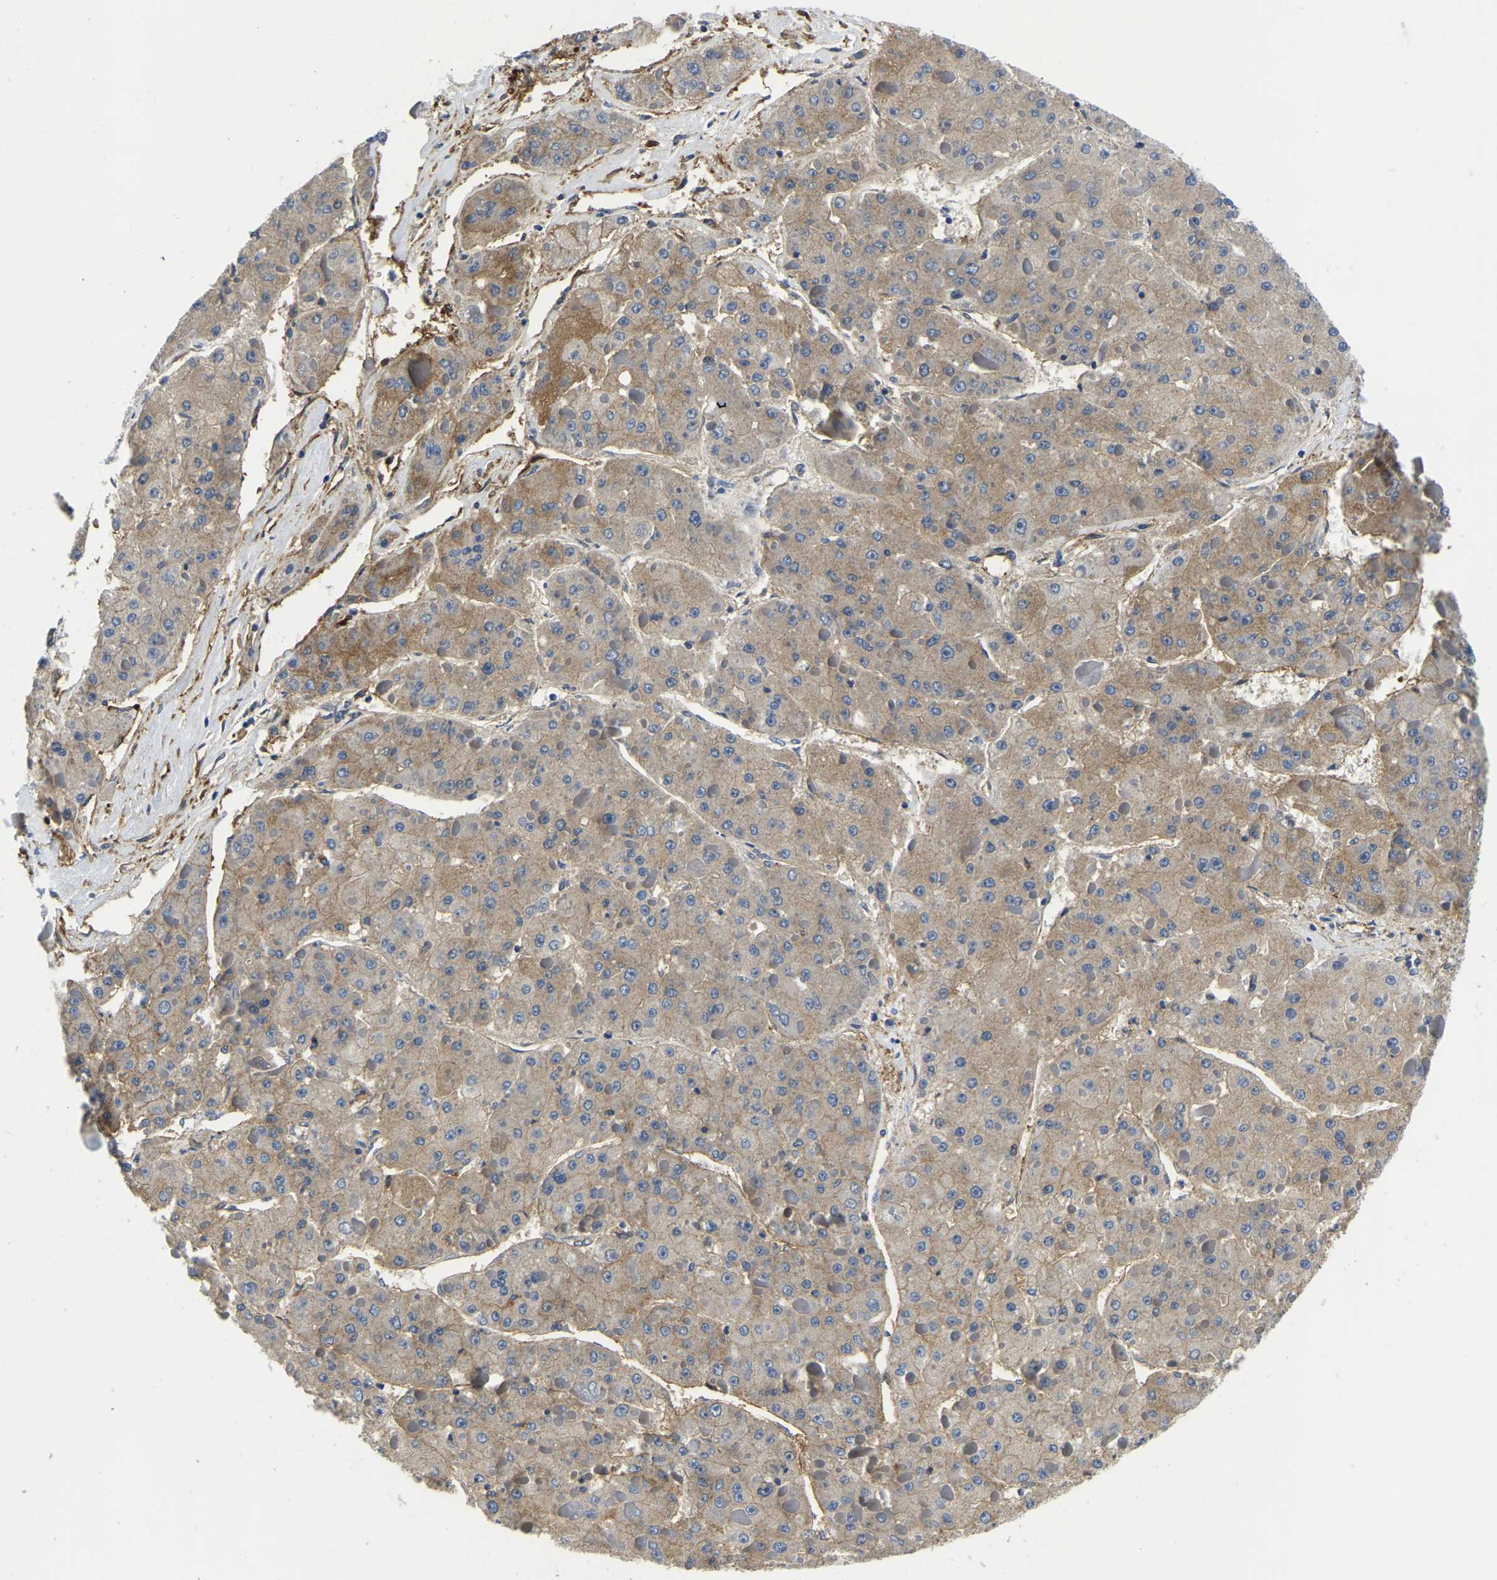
{"staining": {"intensity": "moderate", "quantity": ">75%", "location": "cytoplasmic/membranous"}, "tissue": "liver cancer", "cell_type": "Tumor cells", "image_type": "cancer", "snomed": [{"axis": "morphology", "description": "Carcinoma, Hepatocellular, NOS"}, {"axis": "topography", "description": "Liver"}], "caption": "Immunohistochemical staining of hepatocellular carcinoma (liver) reveals medium levels of moderate cytoplasmic/membranous protein staining in about >75% of tumor cells. The staining was performed using DAB, with brown indicating positive protein expression. Nuclei are stained blue with hematoxylin.", "gene": "ITGA2", "patient": {"sex": "female", "age": 73}}